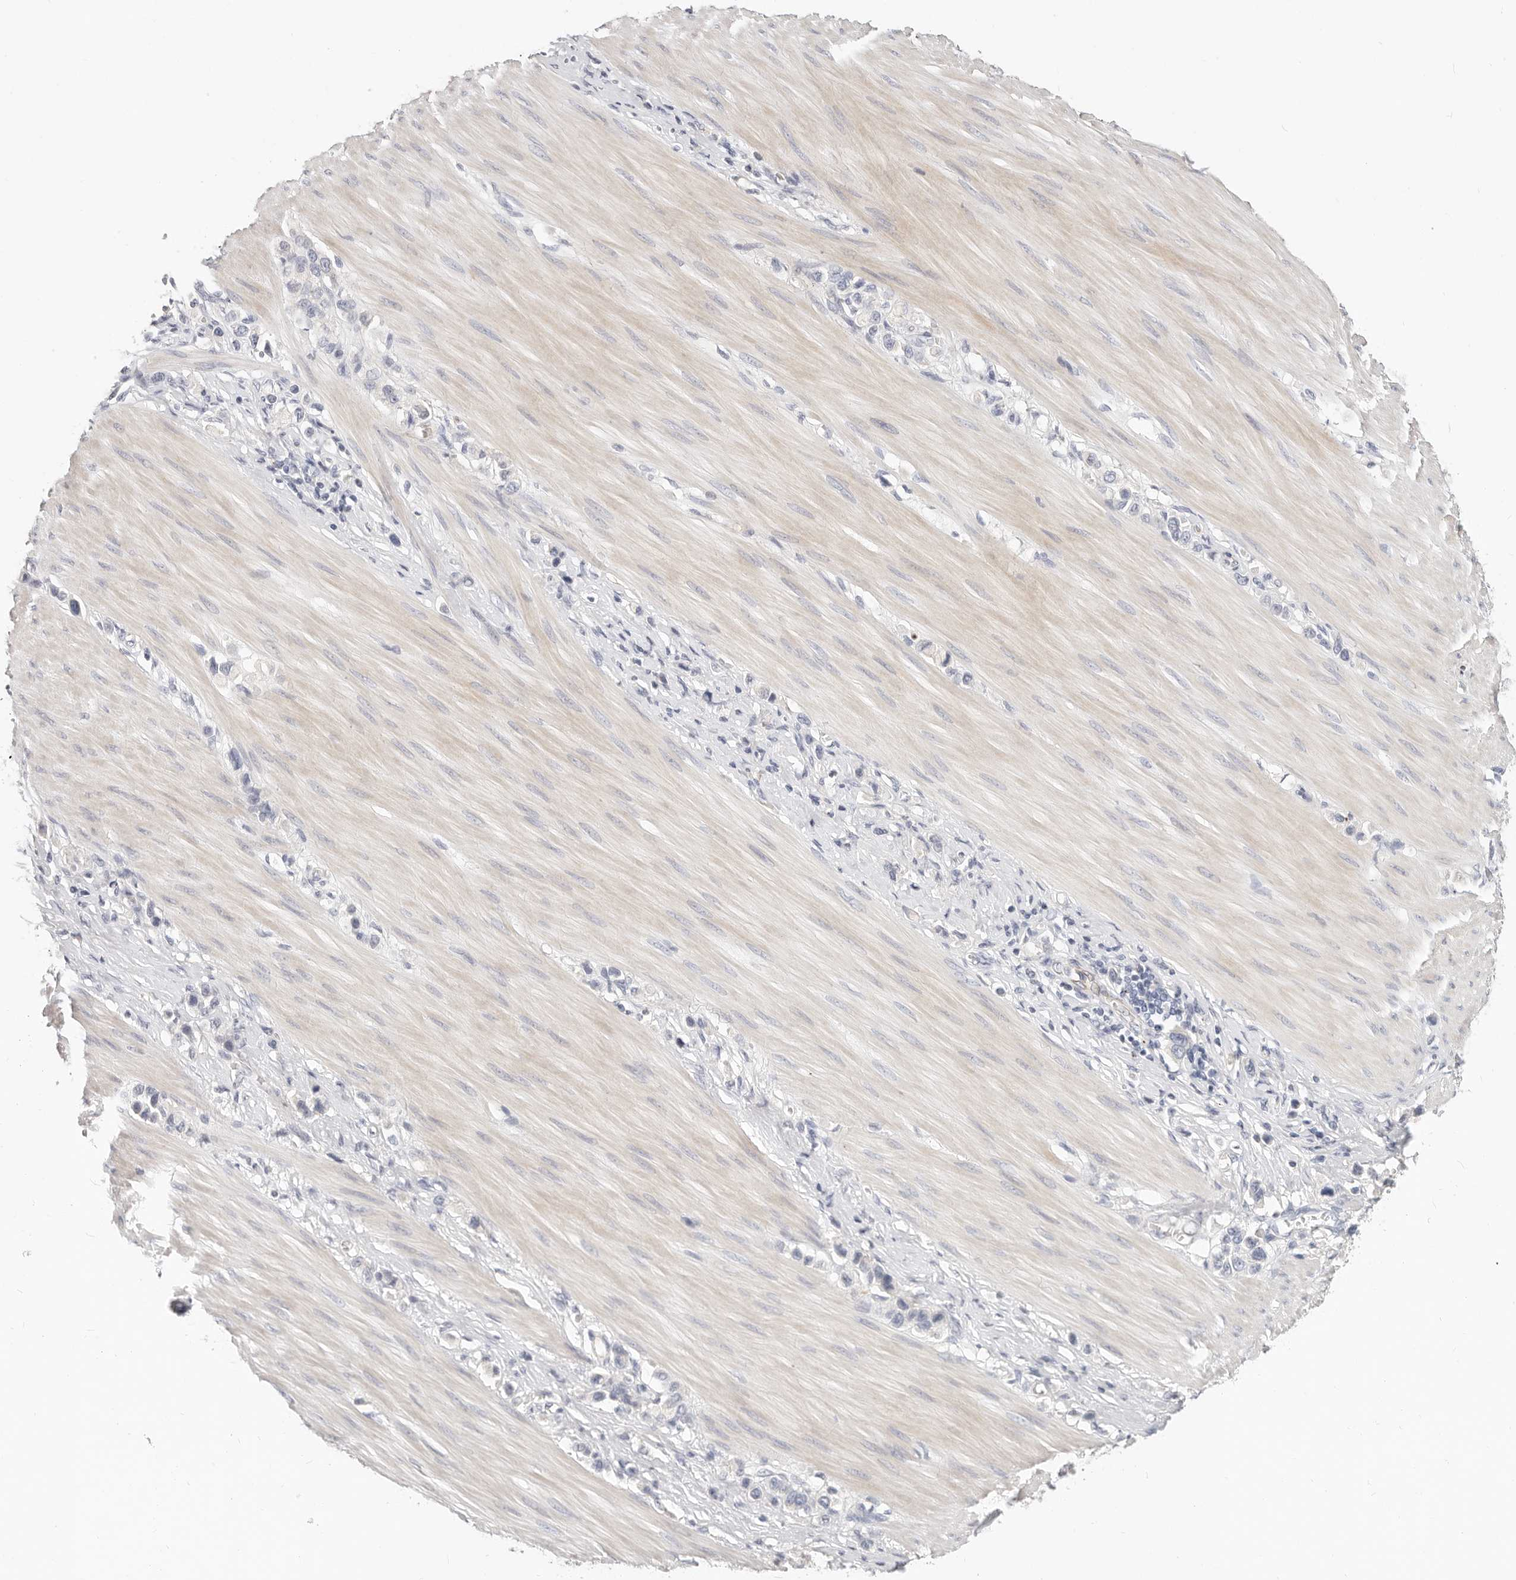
{"staining": {"intensity": "negative", "quantity": "none", "location": "none"}, "tissue": "stomach cancer", "cell_type": "Tumor cells", "image_type": "cancer", "snomed": [{"axis": "morphology", "description": "Adenocarcinoma, NOS"}, {"axis": "topography", "description": "Stomach"}], "caption": "A high-resolution histopathology image shows immunohistochemistry (IHC) staining of stomach cancer (adenocarcinoma), which reveals no significant positivity in tumor cells.", "gene": "ZRANB1", "patient": {"sex": "female", "age": 65}}